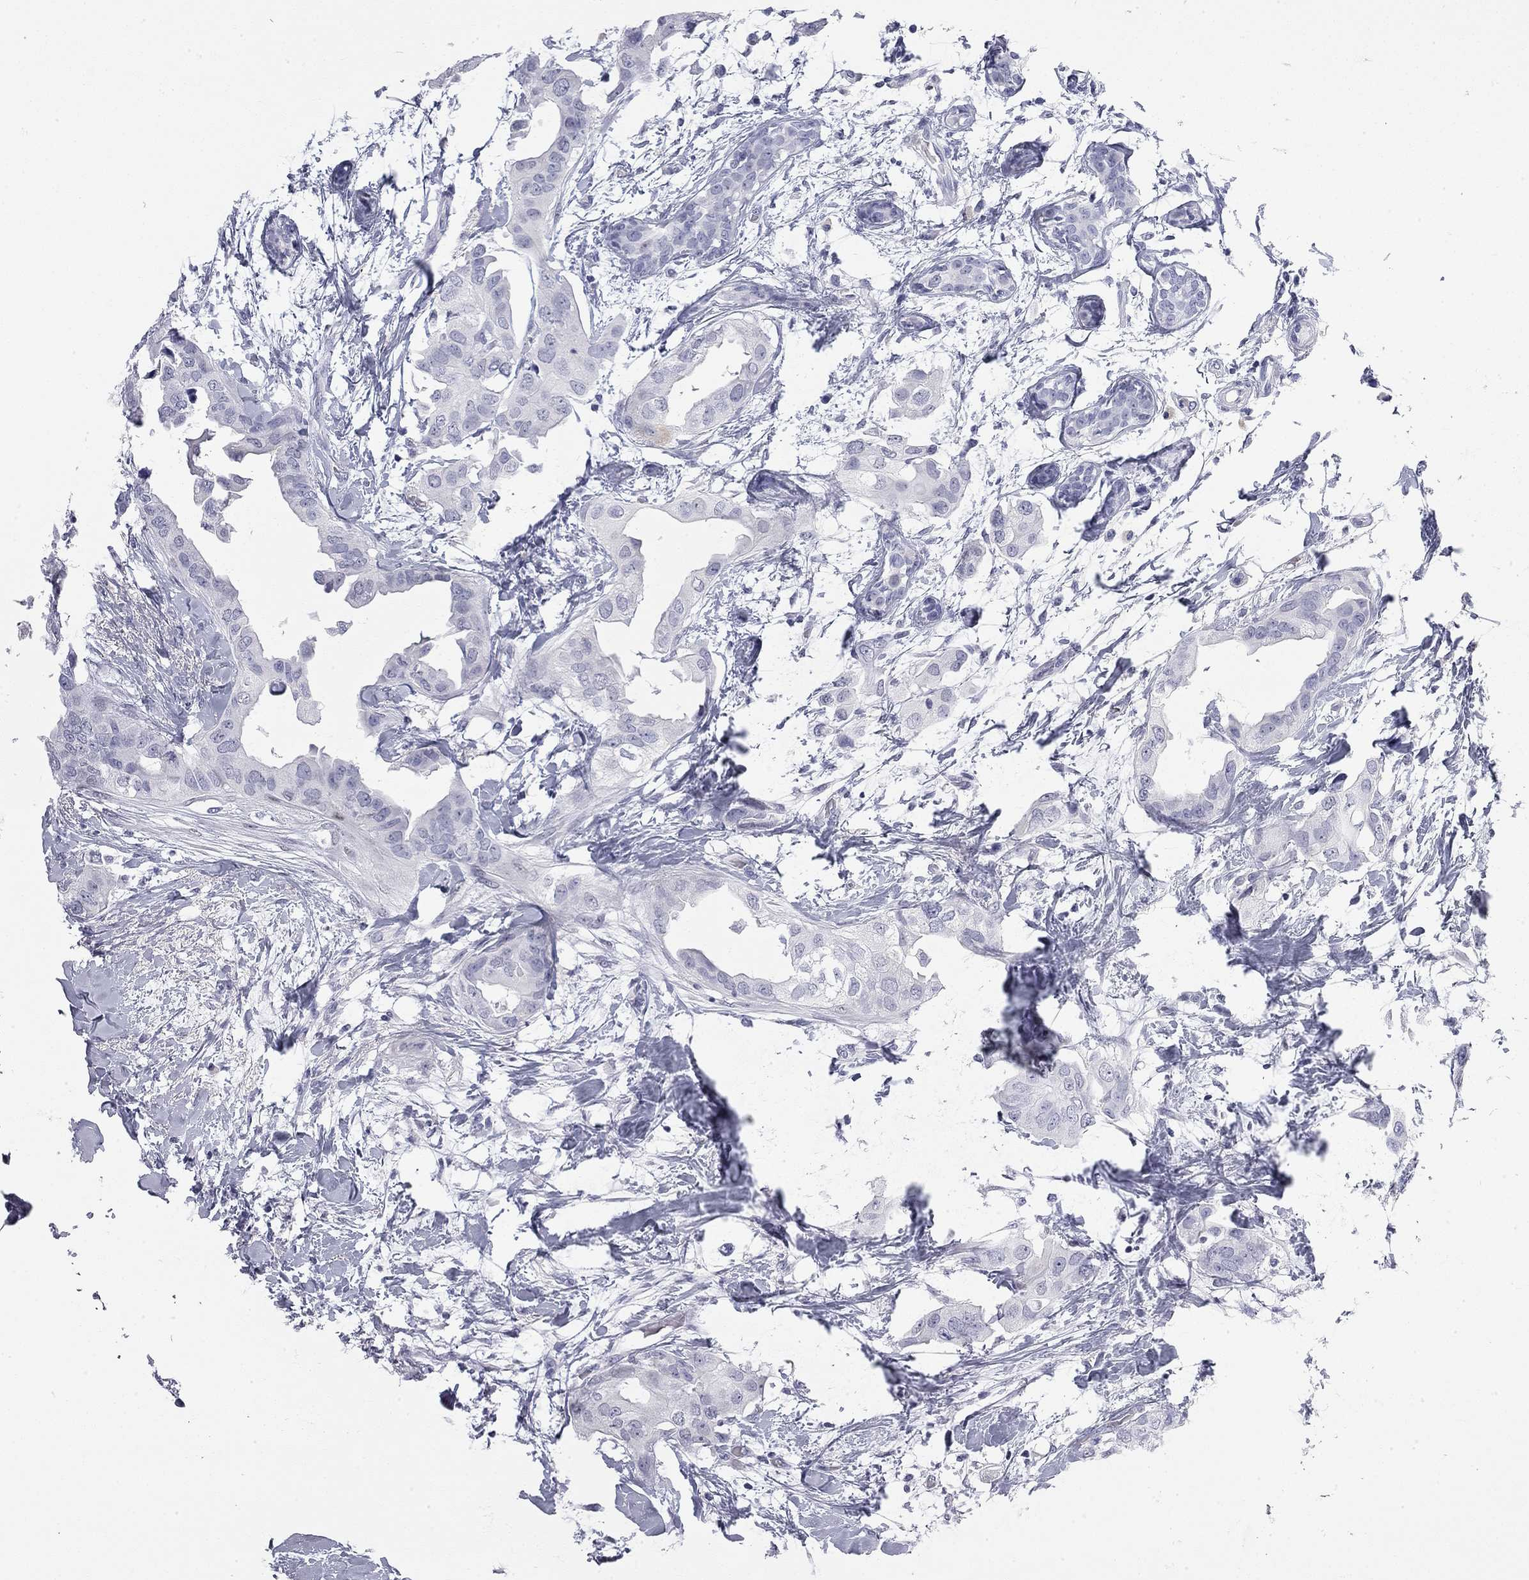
{"staining": {"intensity": "negative", "quantity": "none", "location": "none"}, "tissue": "breast cancer", "cell_type": "Tumor cells", "image_type": "cancer", "snomed": [{"axis": "morphology", "description": "Normal tissue, NOS"}, {"axis": "morphology", "description": "Duct carcinoma"}, {"axis": "topography", "description": "Breast"}], "caption": "Breast invasive ductal carcinoma was stained to show a protein in brown. There is no significant staining in tumor cells. Nuclei are stained in blue.", "gene": "AK8", "patient": {"sex": "female", "age": 40}}